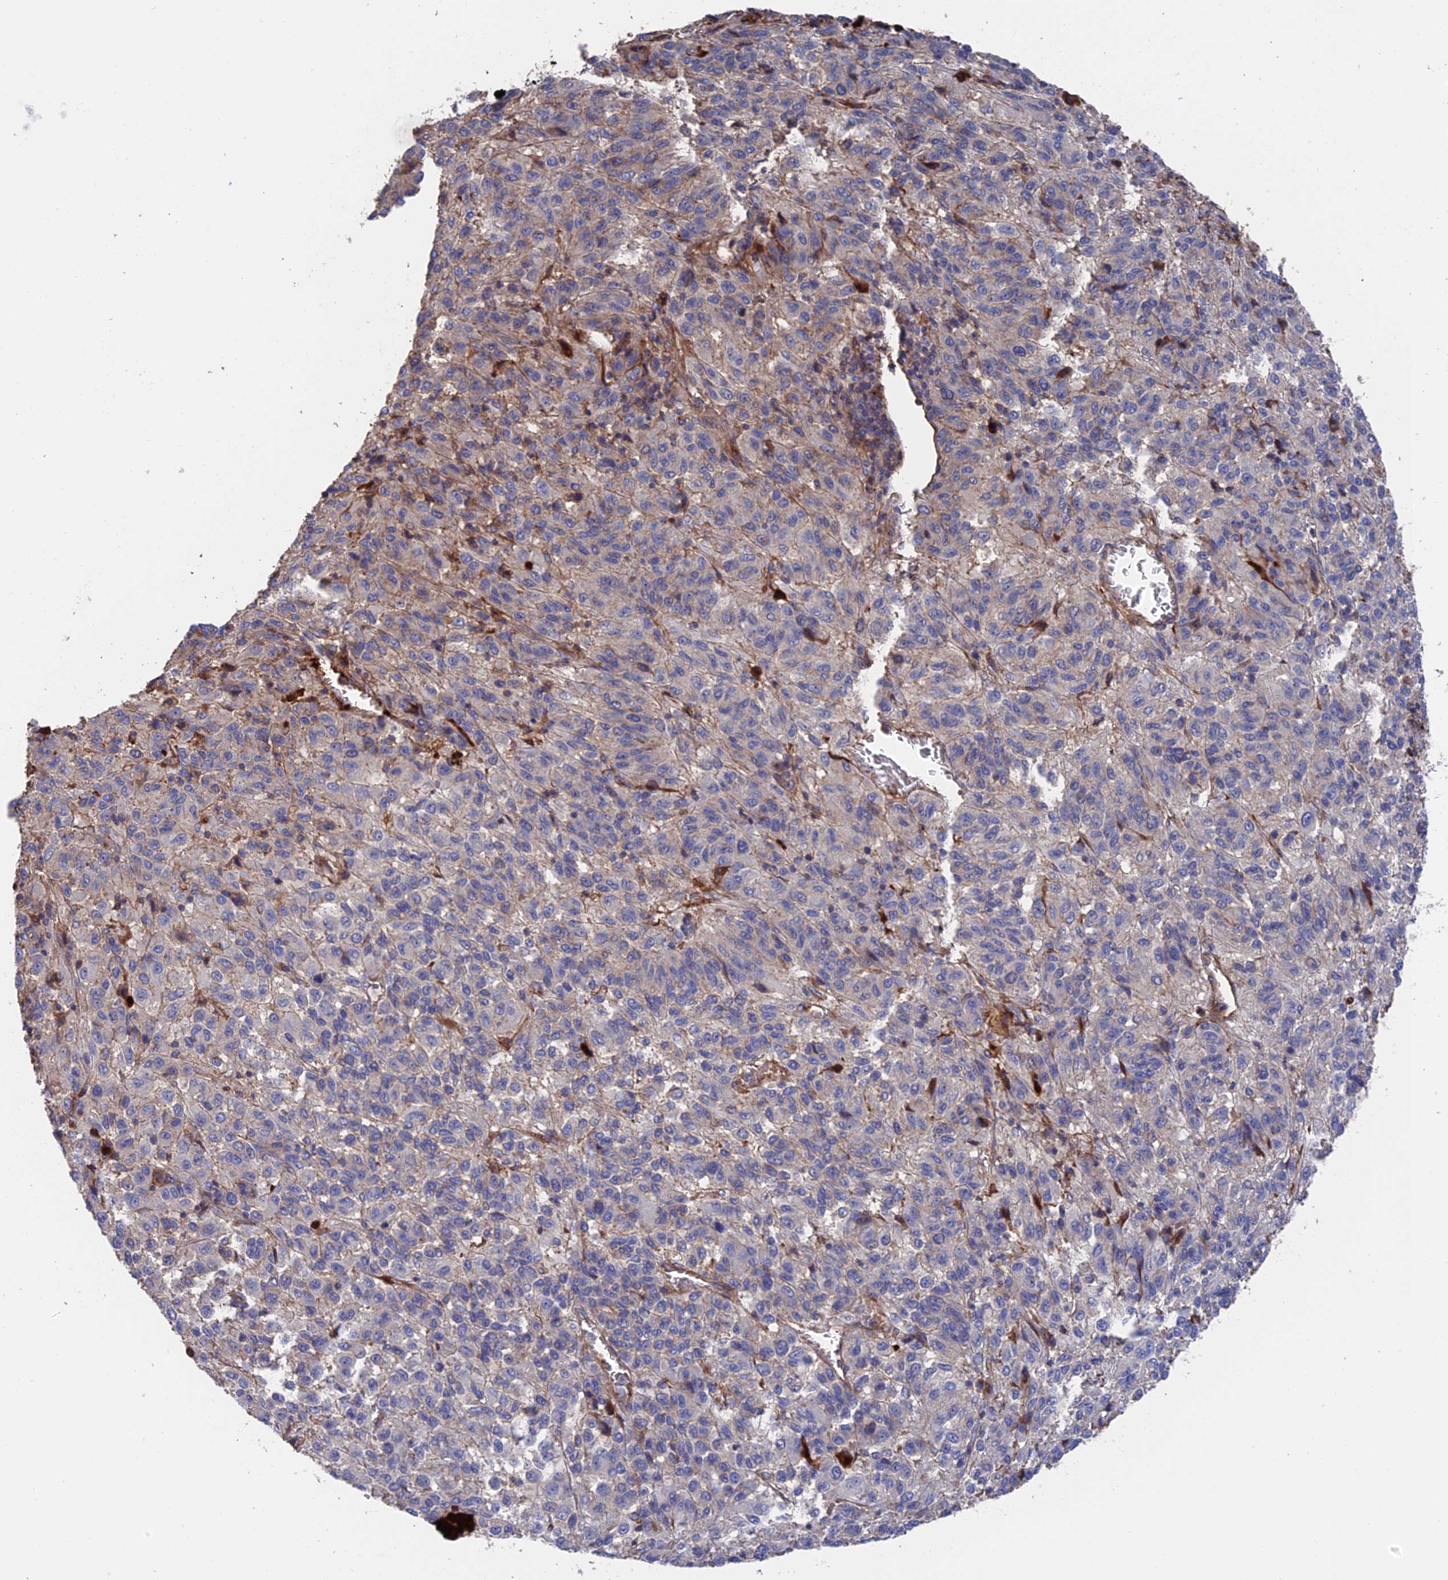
{"staining": {"intensity": "negative", "quantity": "none", "location": "none"}, "tissue": "melanoma", "cell_type": "Tumor cells", "image_type": "cancer", "snomed": [{"axis": "morphology", "description": "Malignant melanoma, Metastatic site"}, {"axis": "topography", "description": "Lung"}], "caption": "There is no significant expression in tumor cells of melanoma. The staining was performed using DAB to visualize the protein expression in brown, while the nuclei were stained in blue with hematoxylin (Magnification: 20x).", "gene": "HPF1", "patient": {"sex": "male", "age": 64}}